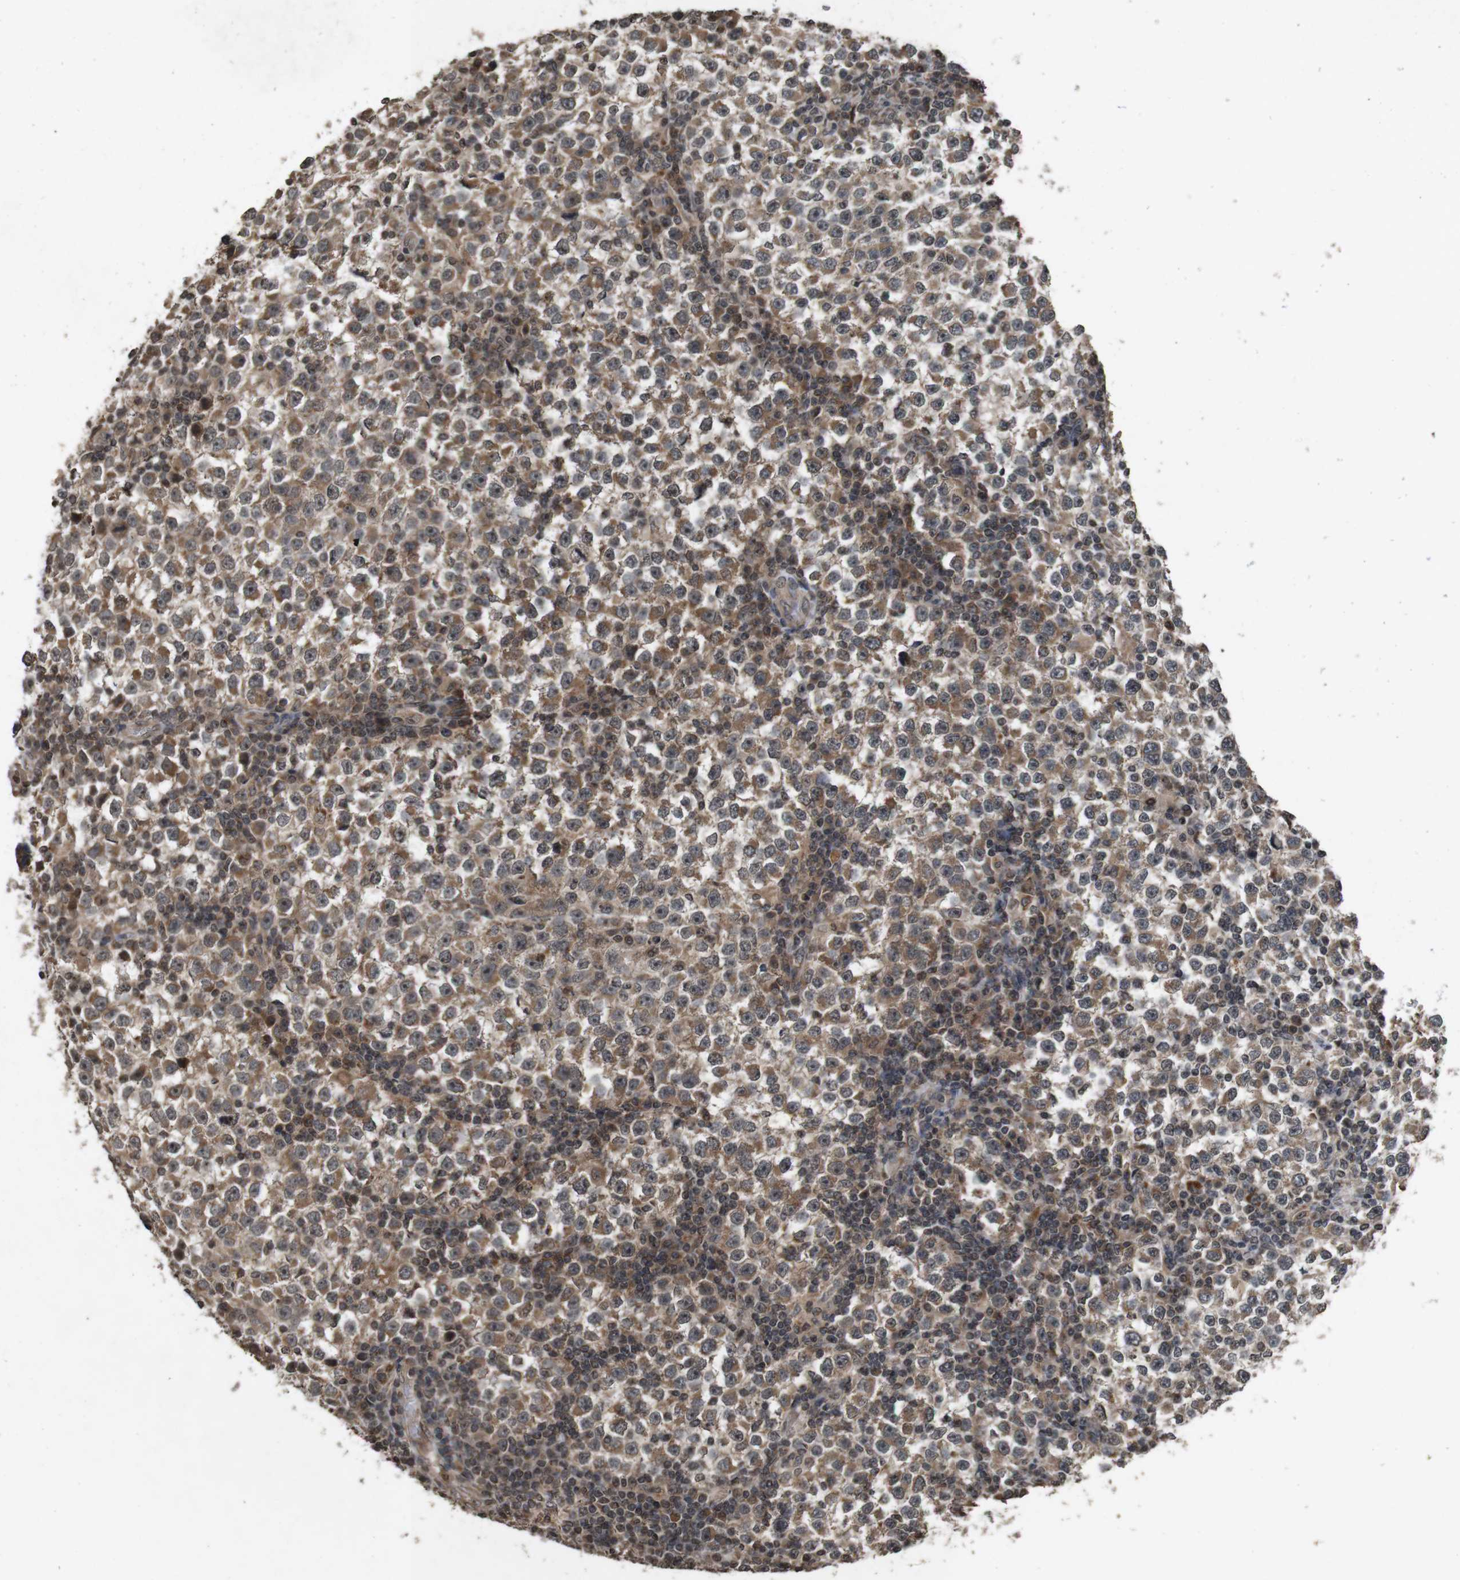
{"staining": {"intensity": "moderate", "quantity": "25%-75%", "location": "cytoplasmic/membranous,nuclear"}, "tissue": "testis cancer", "cell_type": "Tumor cells", "image_type": "cancer", "snomed": [{"axis": "morphology", "description": "Seminoma, NOS"}, {"axis": "topography", "description": "Testis"}], "caption": "Immunohistochemical staining of testis cancer demonstrates medium levels of moderate cytoplasmic/membranous and nuclear protein expression in approximately 25%-75% of tumor cells. (DAB = brown stain, brightfield microscopy at high magnification).", "gene": "SORL1", "patient": {"sex": "male", "age": 65}}